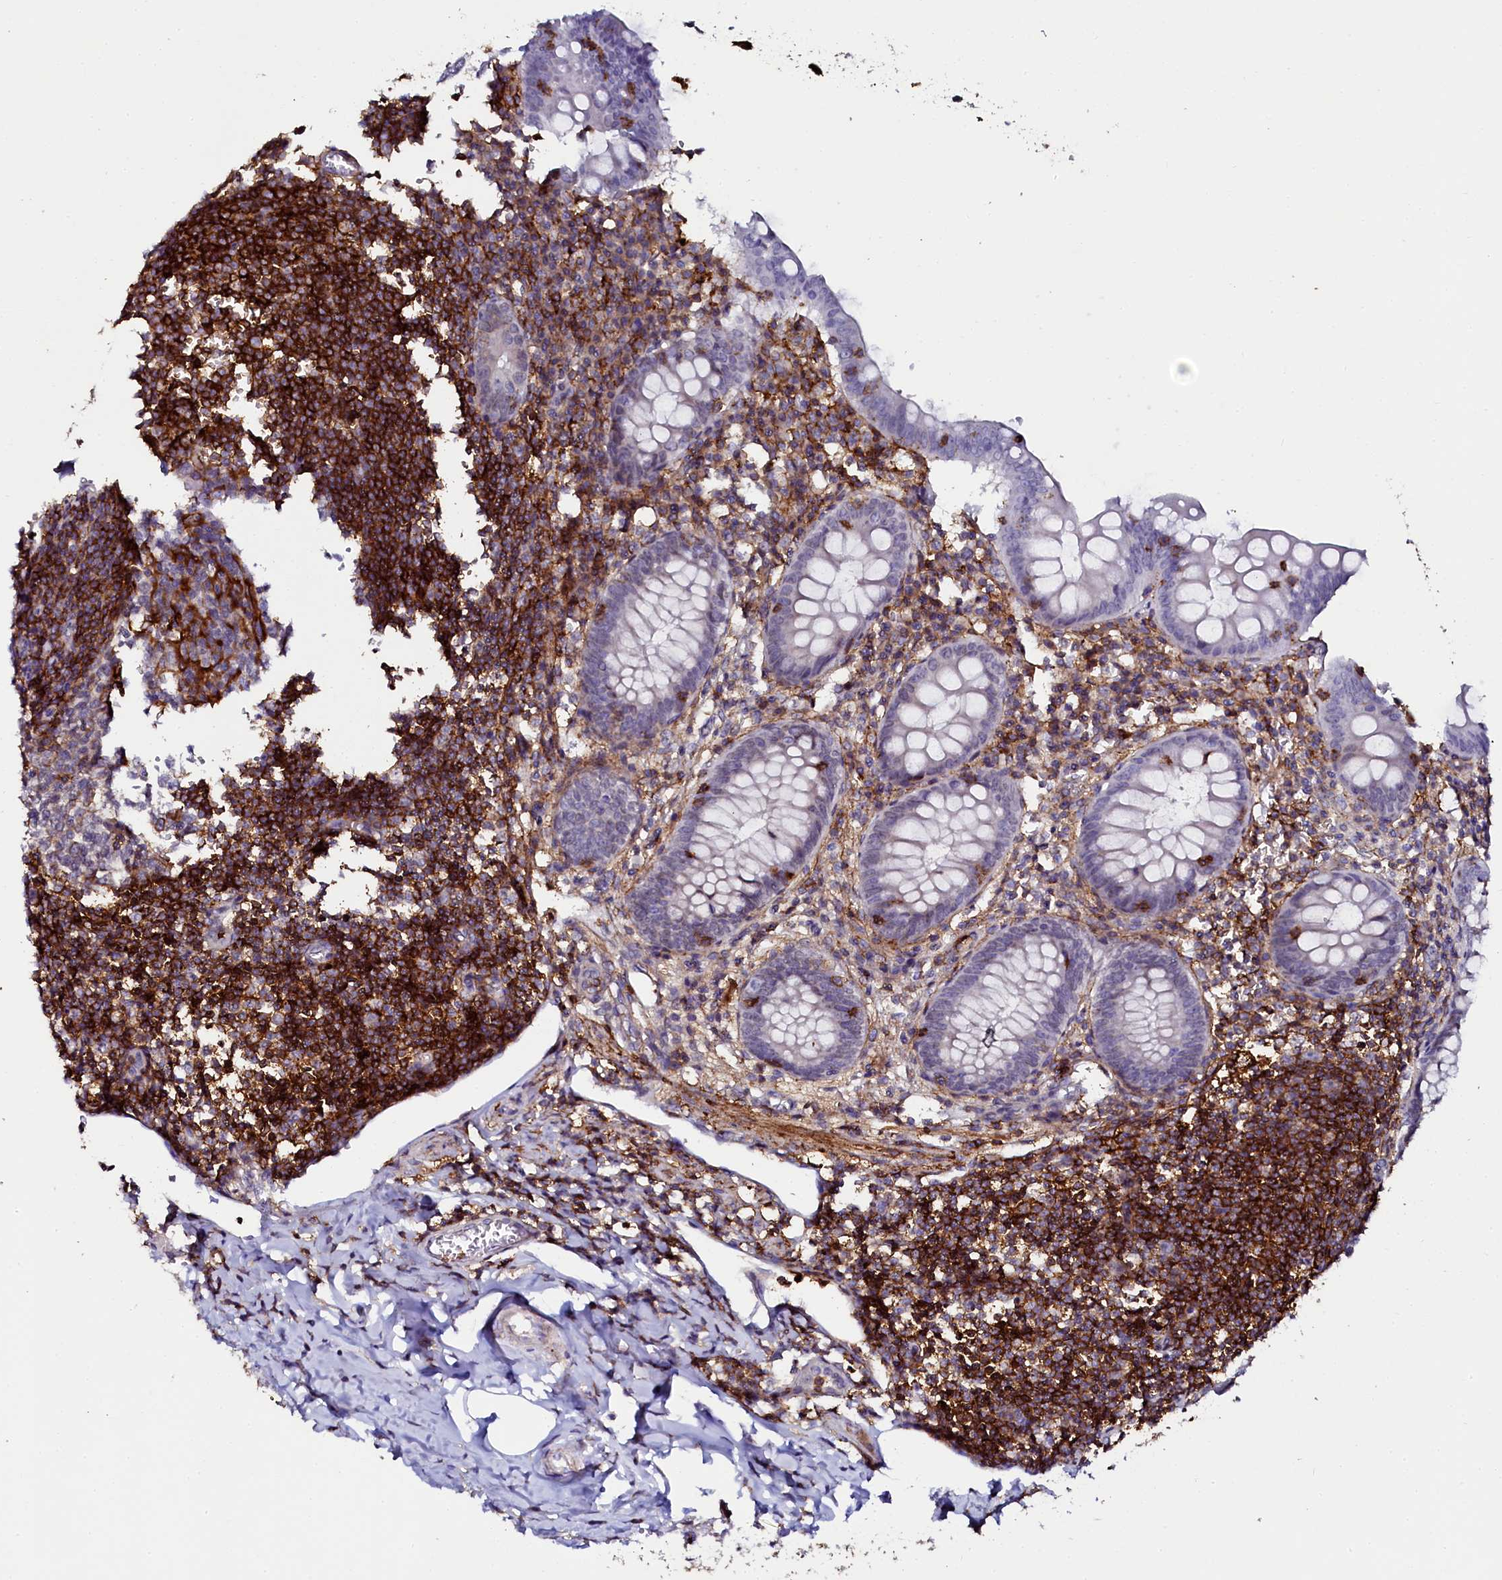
{"staining": {"intensity": "negative", "quantity": "none", "location": "none"}, "tissue": "appendix", "cell_type": "Glandular cells", "image_type": "normal", "snomed": [{"axis": "morphology", "description": "Normal tissue, NOS"}, {"axis": "topography", "description": "Appendix"}], "caption": "The histopathology image reveals no staining of glandular cells in unremarkable appendix. (DAB (3,3'-diaminobenzidine) immunohistochemistry with hematoxylin counter stain).", "gene": "AAAS", "patient": {"sex": "female", "age": 33}}